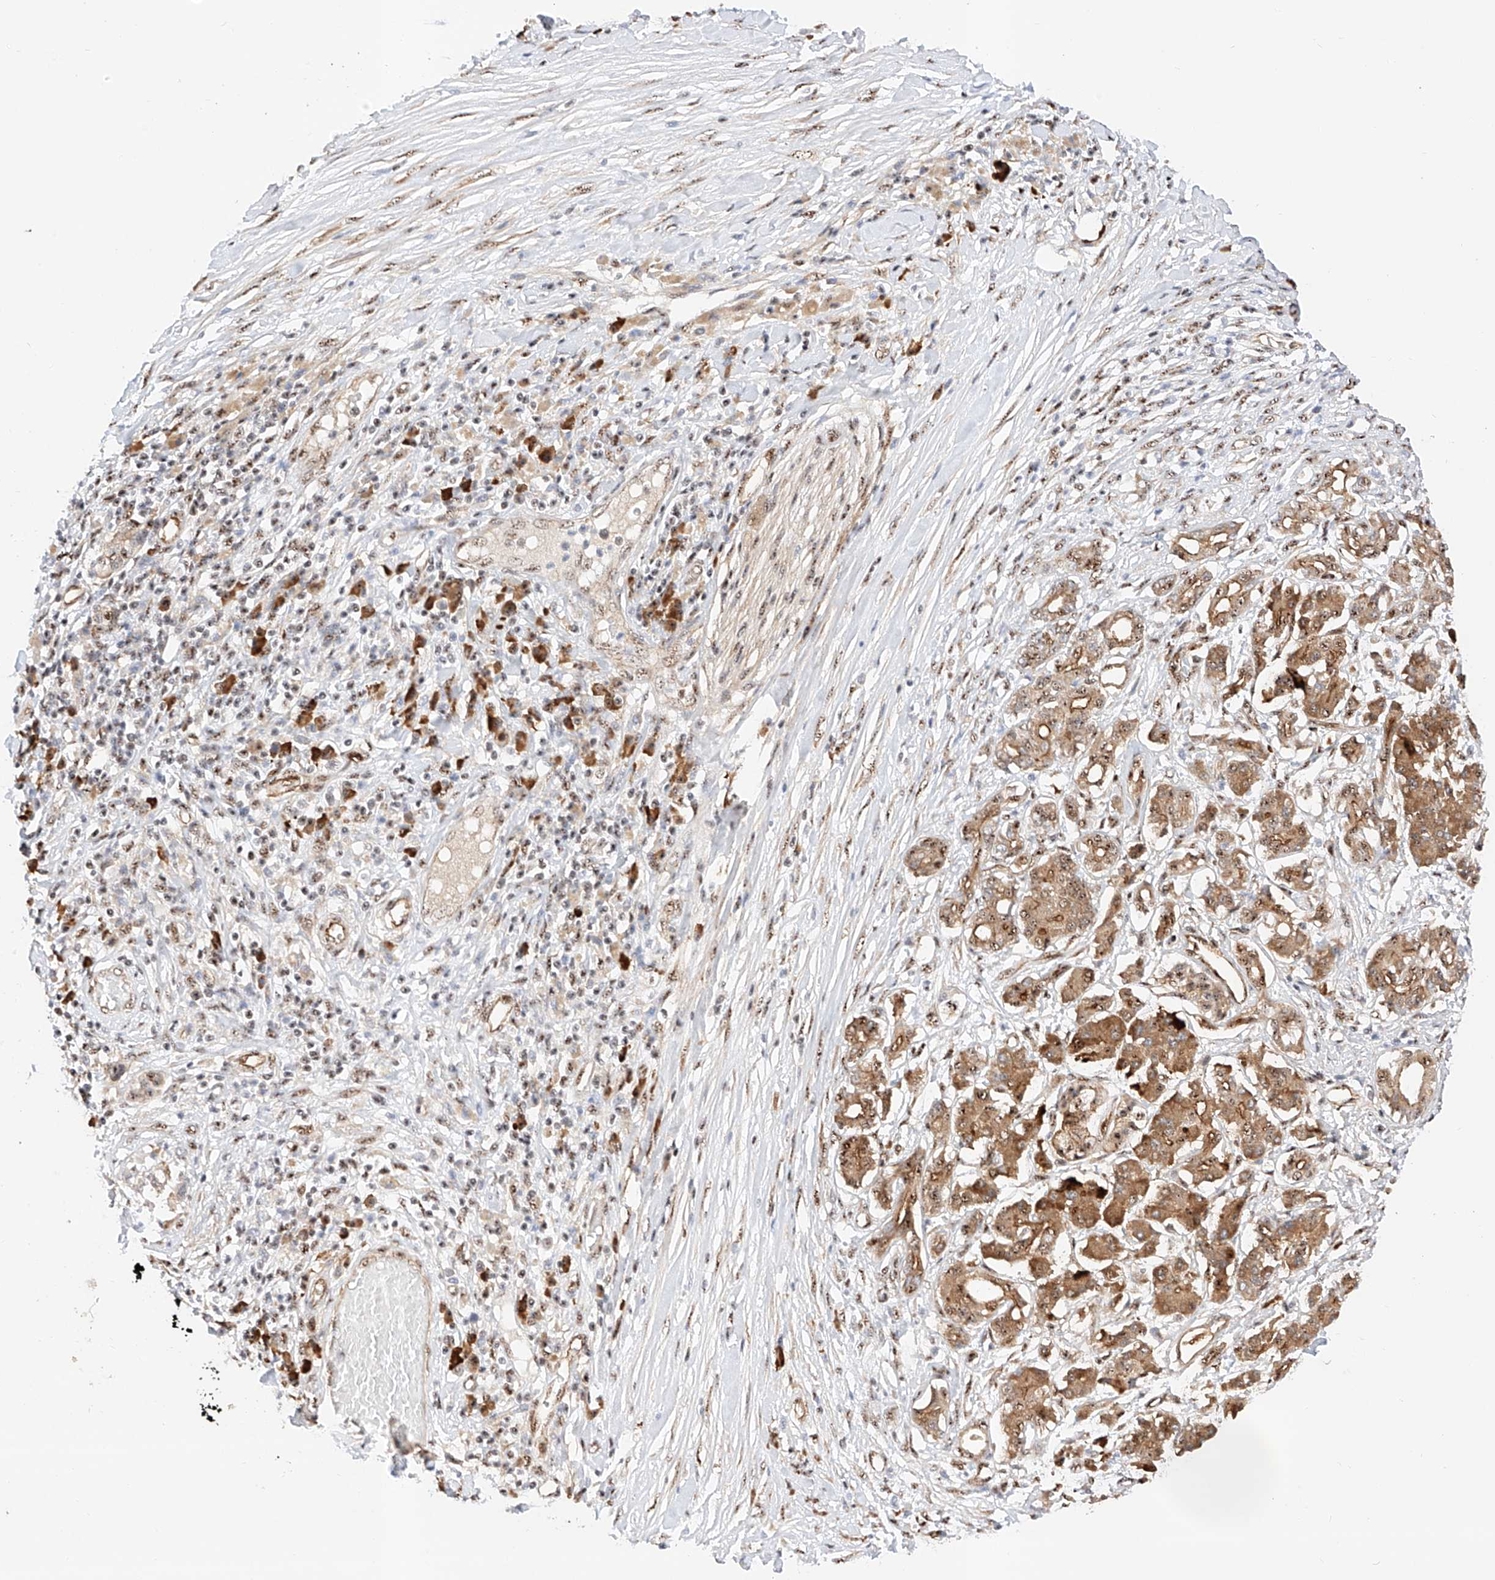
{"staining": {"intensity": "moderate", "quantity": ">75%", "location": "cytoplasmic/membranous,nuclear"}, "tissue": "pancreatic cancer", "cell_type": "Tumor cells", "image_type": "cancer", "snomed": [{"axis": "morphology", "description": "Adenocarcinoma, NOS"}, {"axis": "topography", "description": "Pancreas"}], "caption": "IHC histopathology image of neoplastic tissue: pancreatic cancer stained using immunohistochemistry (IHC) displays medium levels of moderate protein expression localized specifically in the cytoplasmic/membranous and nuclear of tumor cells, appearing as a cytoplasmic/membranous and nuclear brown color.", "gene": "ATXN7L2", "patient": {"sex": "female", "age": 56}}